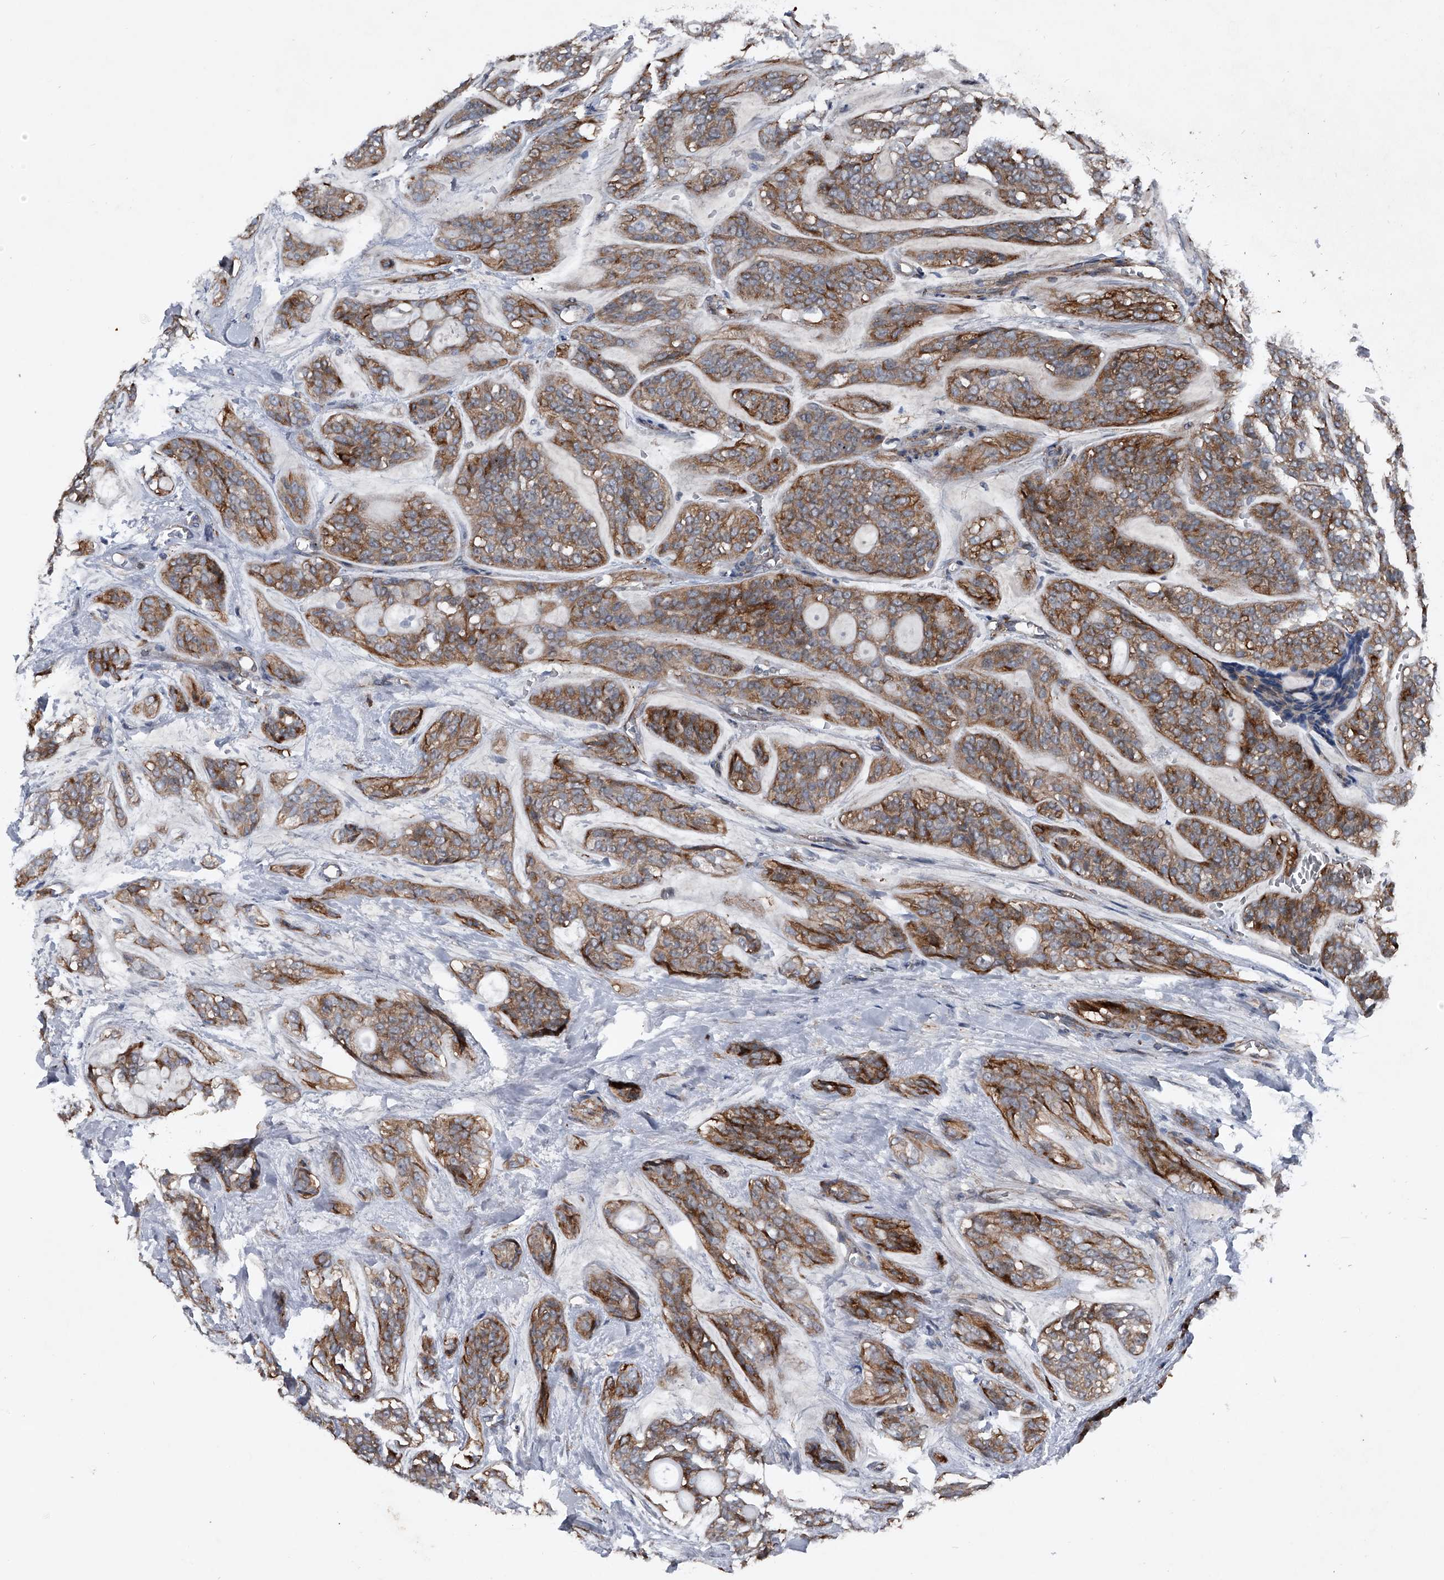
{"staining": {"intensity": "moderate", "quantity": ">75%", "location": "cytoplasmic/membranous"}, "tissue": "head and neck cancer", "cell_type": "Tumor cells", "image_type": "cancer", "snomed": [{"axis": "morphology", "description": "Adenocarcinoma, NOS"}, {"axis": "topography", "description": "Head-Neck"}], "caption": "Tumor cells demonstrate medium levels of moderate cytoplasmic/membranous staining in about >75% of cells in human head and neck cancer.", "gene": "MAPKAP1", "patient": {"sex": "male", "age": 66}}